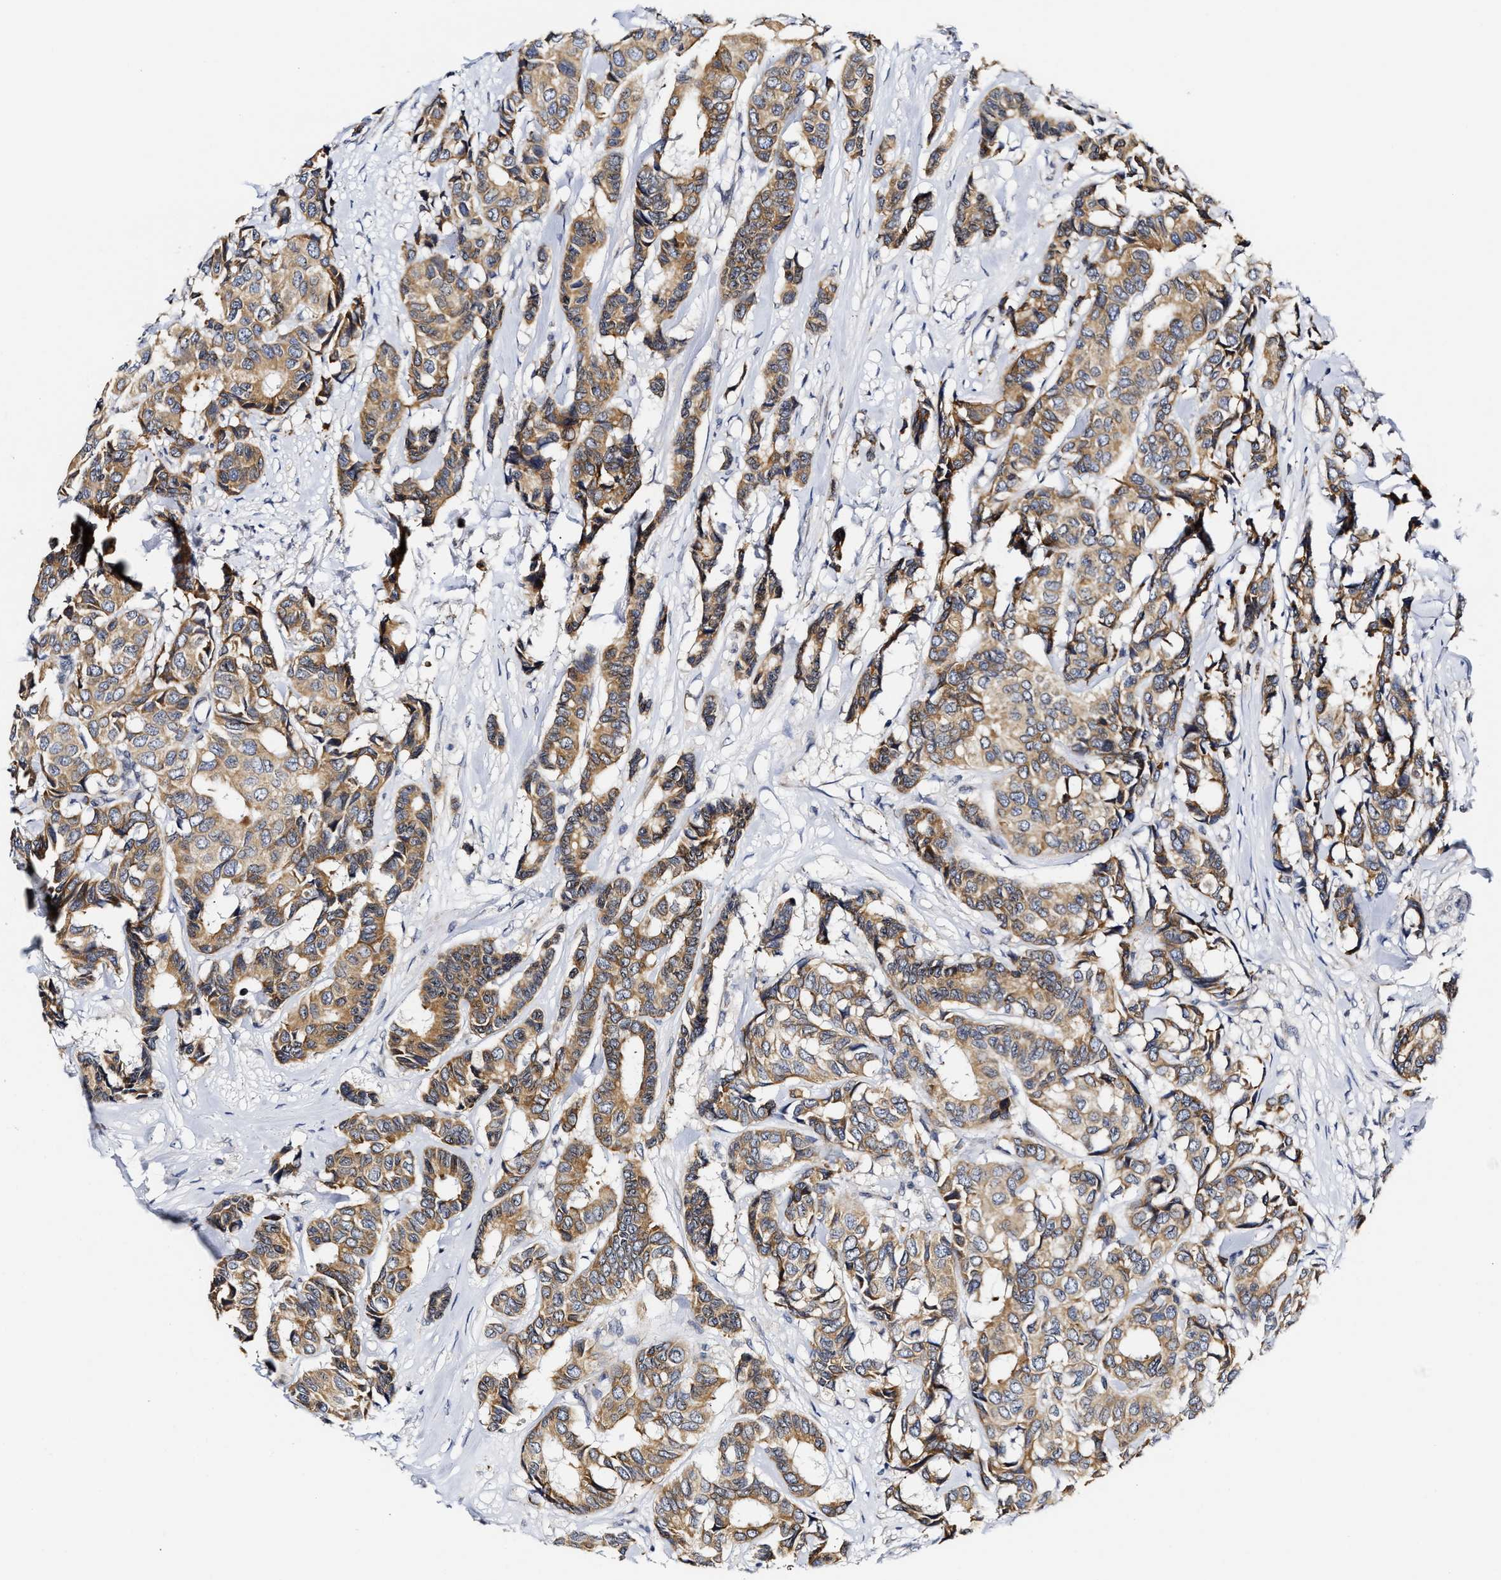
{"staining": {"intensity": "moderate", "quantity": ">75%", "location": "cytoplasmic/membranous"}, "tissue": "breast cancer", "cell_type": "Tumor cells", "image_type": "cancer", "snomed": [{"axis": "morphology", "description": "Duct carcinoma"}, {"axis": "topography", "description": "Breast"}], "caption": "IHC of breast invasive ductal carcinoma demonstrates medium levels of moderate cytoplasmic/membranous positivity in about >75% of tumor cells.", "gene": "RINT1", "patient": {"sex": "female", "age": 87}}